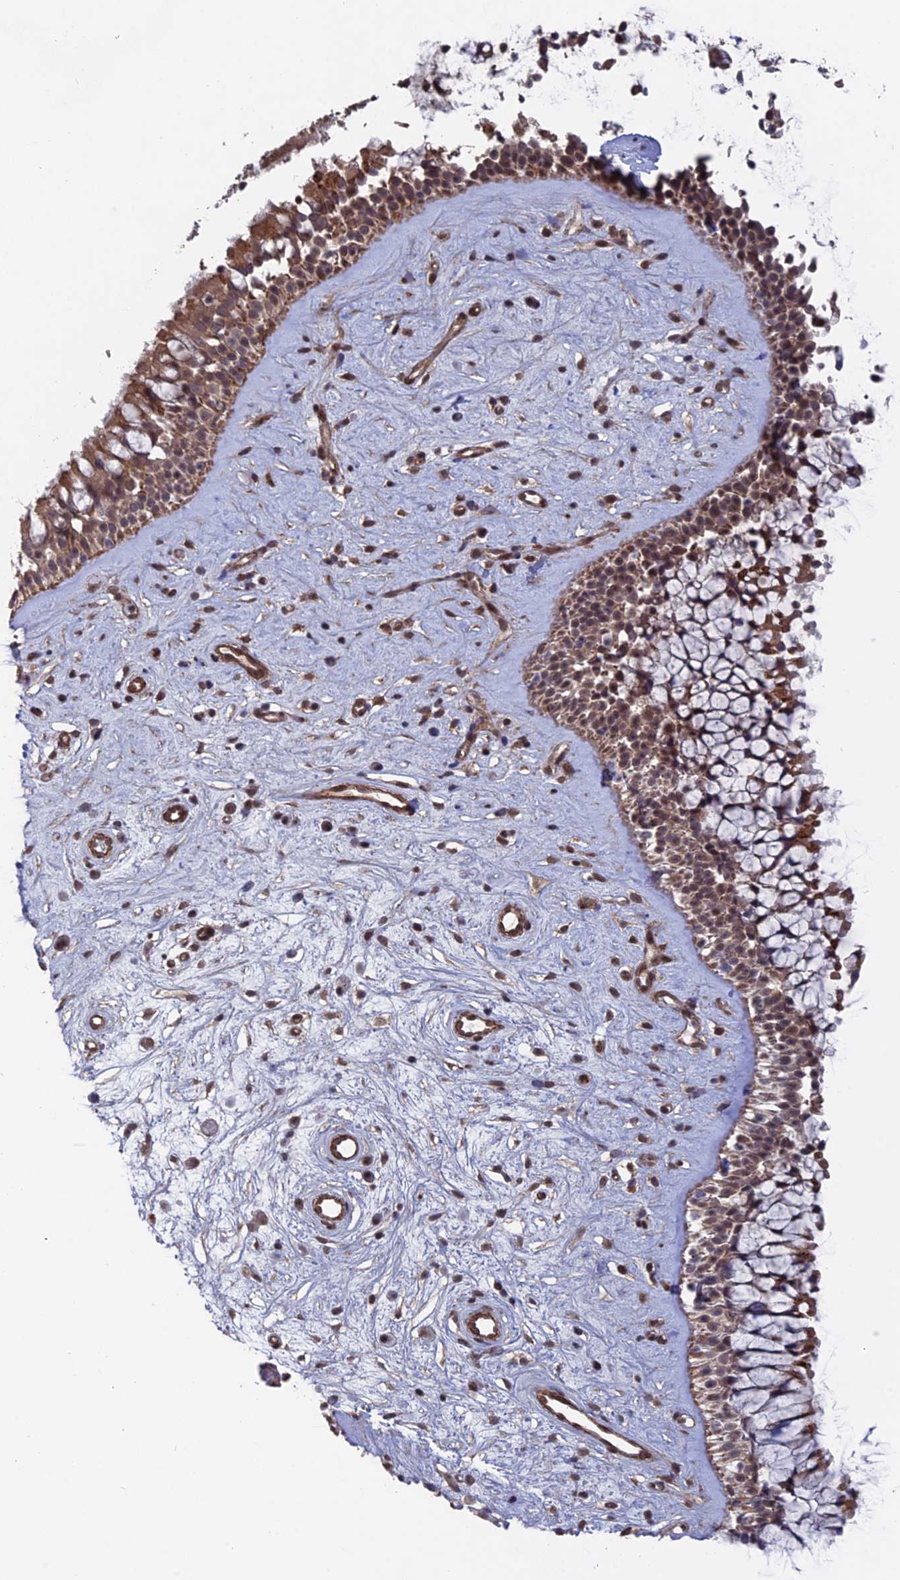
{"staining": {"intensity": "weak", "quantity": ">75%", "location": "cytoplasmic/membranous"}, "tissue": "nasopharynx", "cell_type": "Respiratory epithelial cells", "image_type": "normal", "snomed": [{"axis": "morphology", "description": "Normal tissue, NOS"}, {"axis": "topography", "description": "Nasopharynx"}], "caption": "Immunohistochemical staining of normal nasopharynx demonstrates >75% levels of weak cytoplasmic/membranous protein expression in approximately >75% of respiratory epithelial cells.", "gene": "NOSIP", "patient": {"sex": "male", "age": 32}}